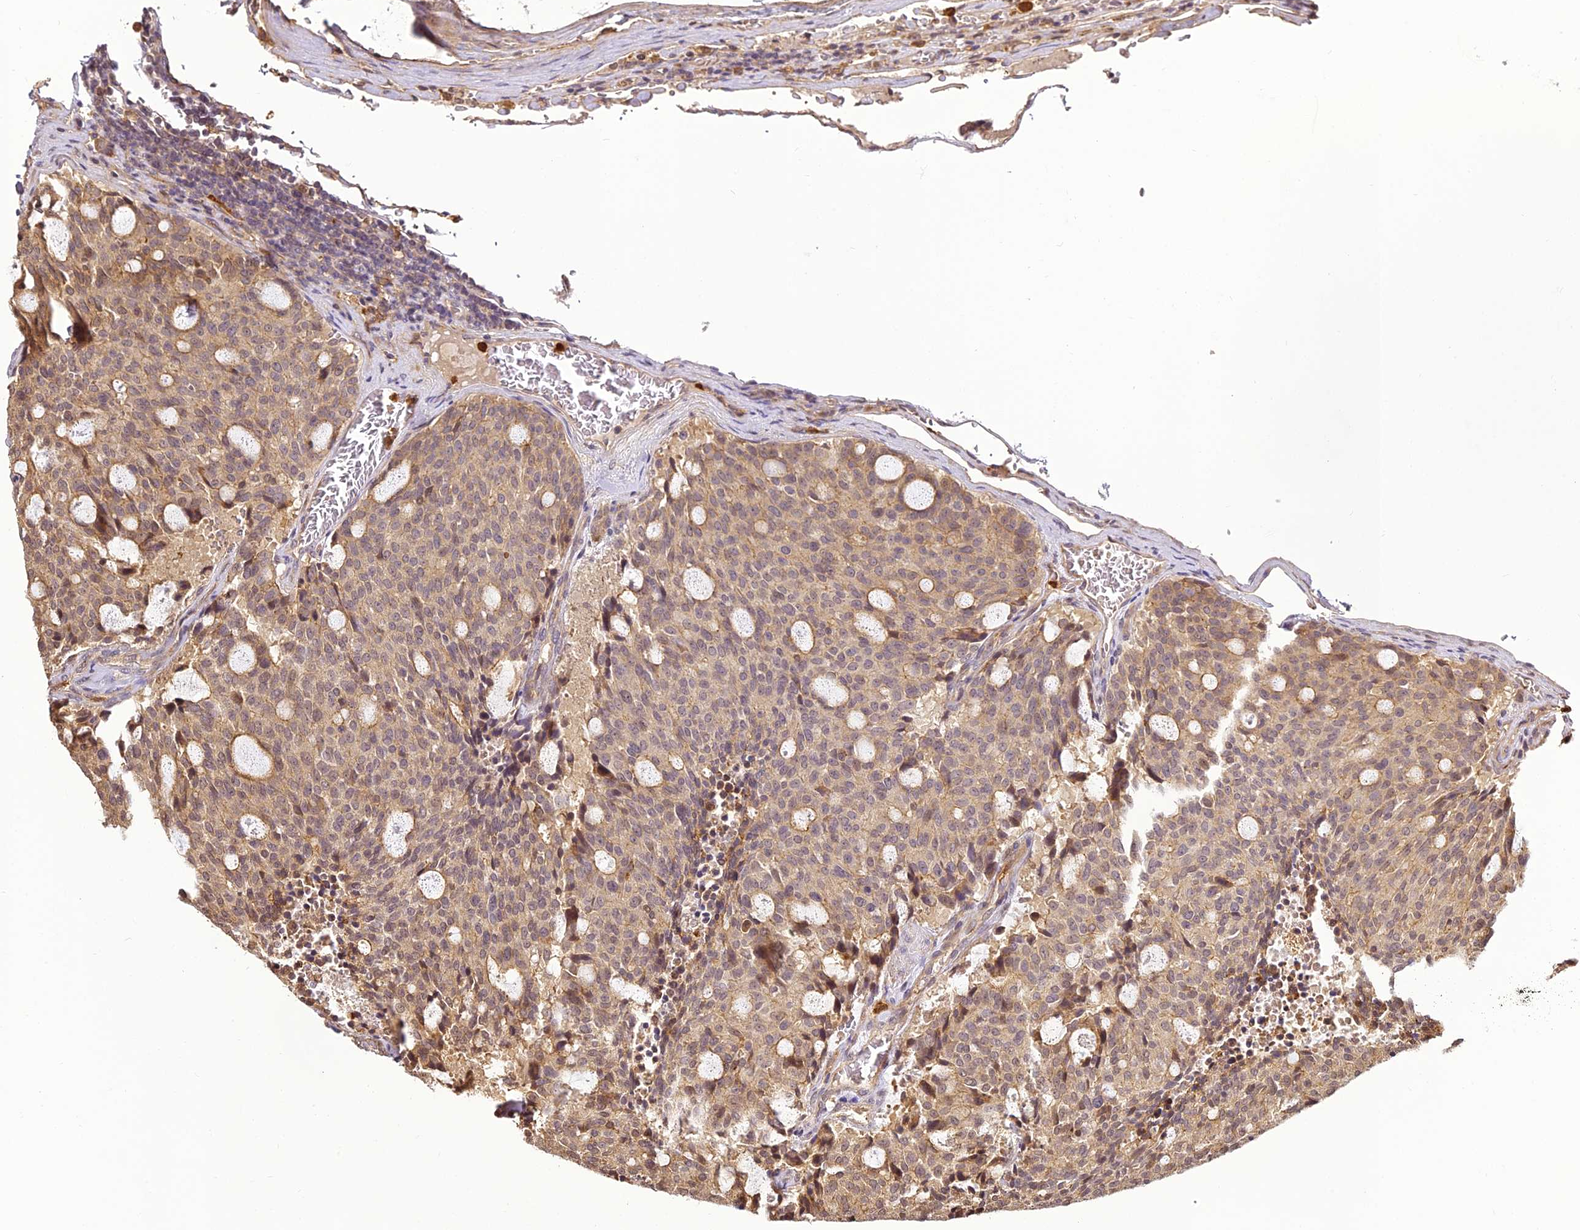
{"staining": {"intensity": "weak", "quantity": "25%-75%", "location": "cytoplasmic/membranous"}, "tissue": "carcinoid", "cell_type": "Tumor cells", "image_type": "cancer", "snomed": [{"axis": "morphology", "description": "Carcinoid, malignant, NOS"}, {"axis": "topography", "description": "Pancreas"}], "caption": "Tumor cells reveal weak cytoplasmic/membranous positivity in about 25%-75% of cells in malignant carcinoid.", "gene": "BCDIN3D", "patient": {"sex": "female", "age": 54}}